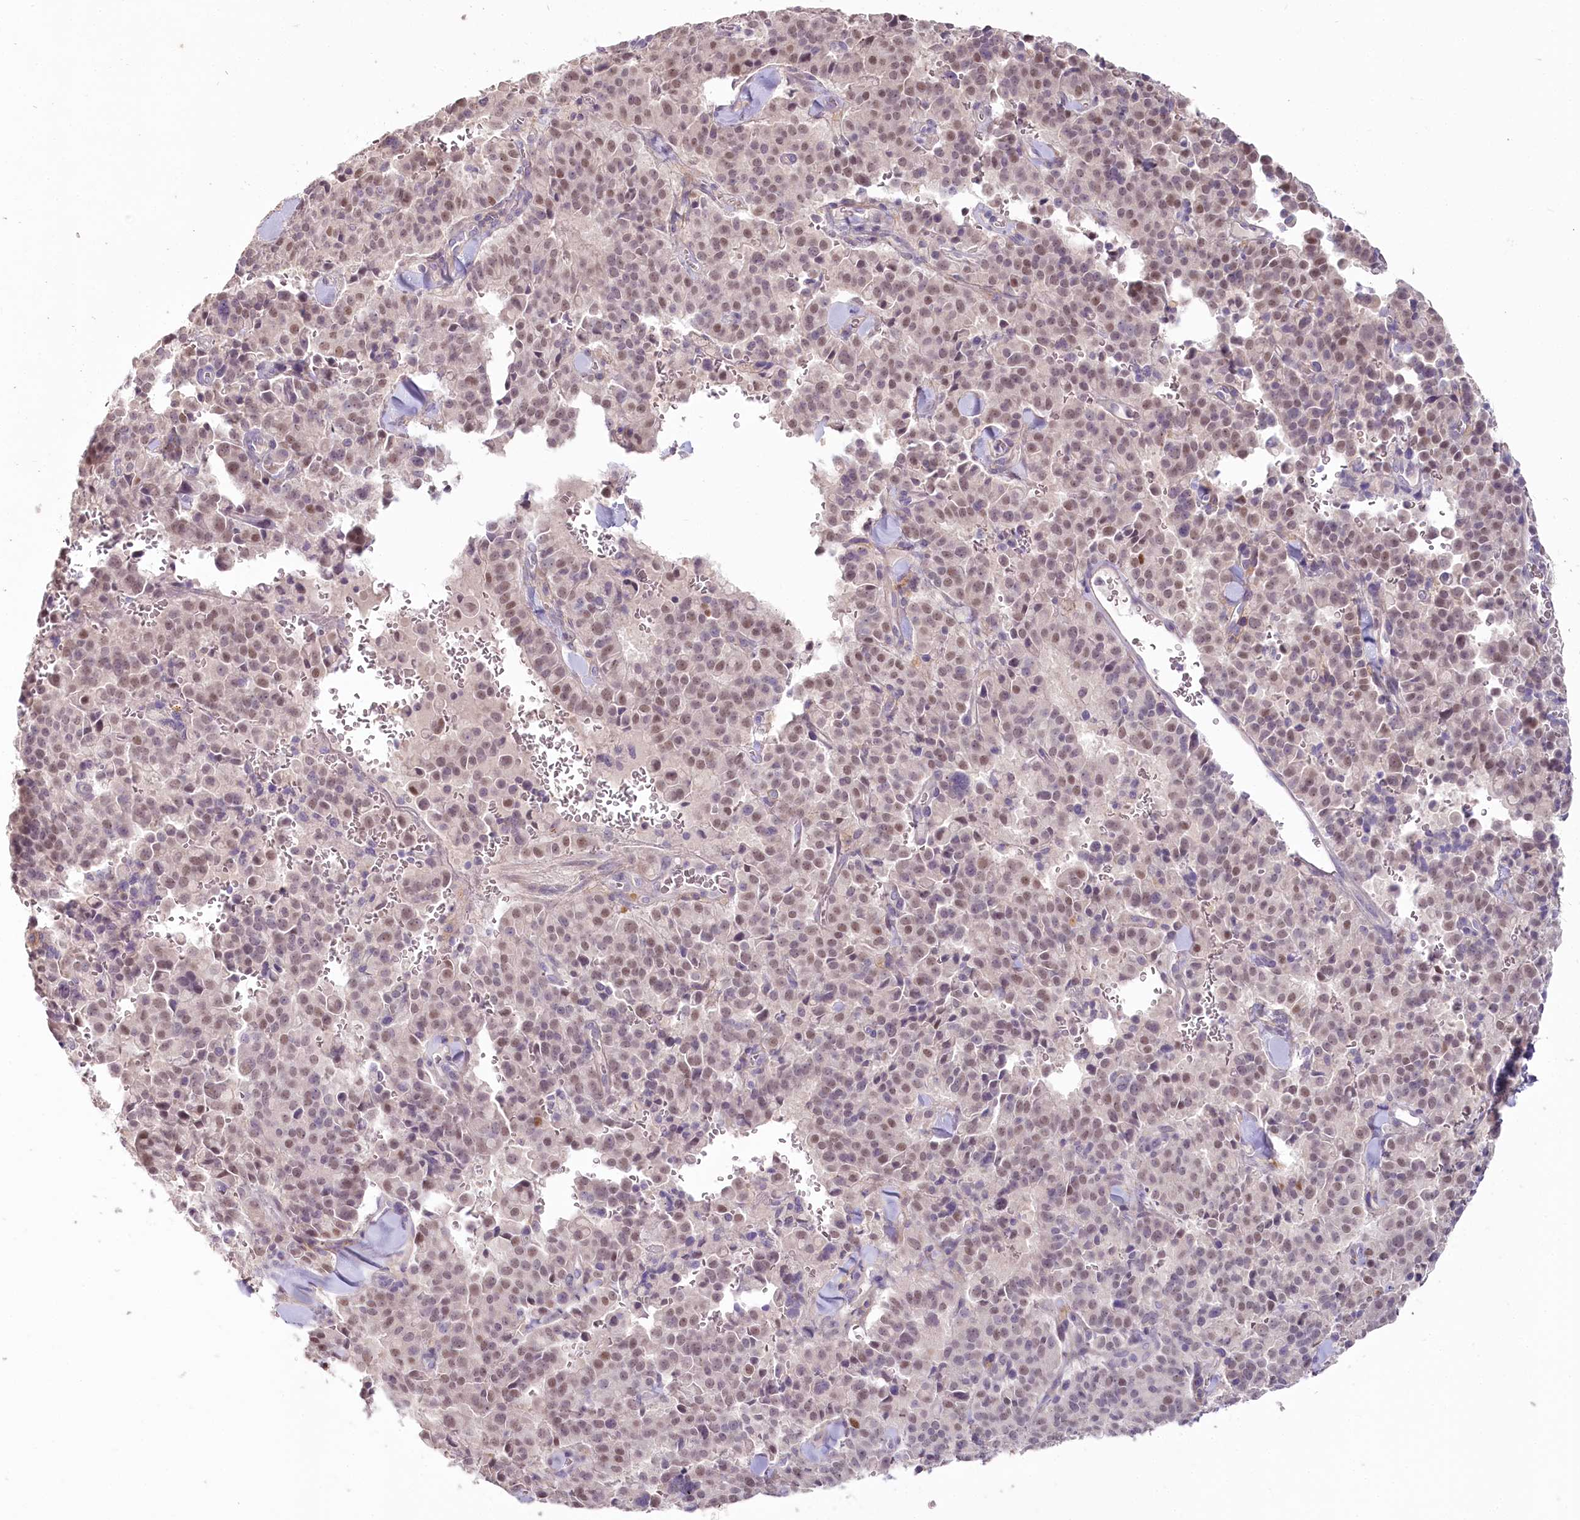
{"staining": {"intensity": "moderate", "quantity": ">75%", "location": "nuclear"}, "tissue": "pancreatic cancer", "cell_type": "Tumor cells", "image_type": "cancer", "snomed": [{"axis": "morphology", "description": "Adenocarcinoma, NOS"}, {"axis": "topography", "description": "Pancreas"}], "caption": "This image reveals immunohistochemistry (IHC) staining of human pancreatic cancer (adenocarcinoma), with medium moderate nuclear expression in about >75% of tumor cells.", "gene": "USP11", "patient": {"sex": "male", "age": 65}}